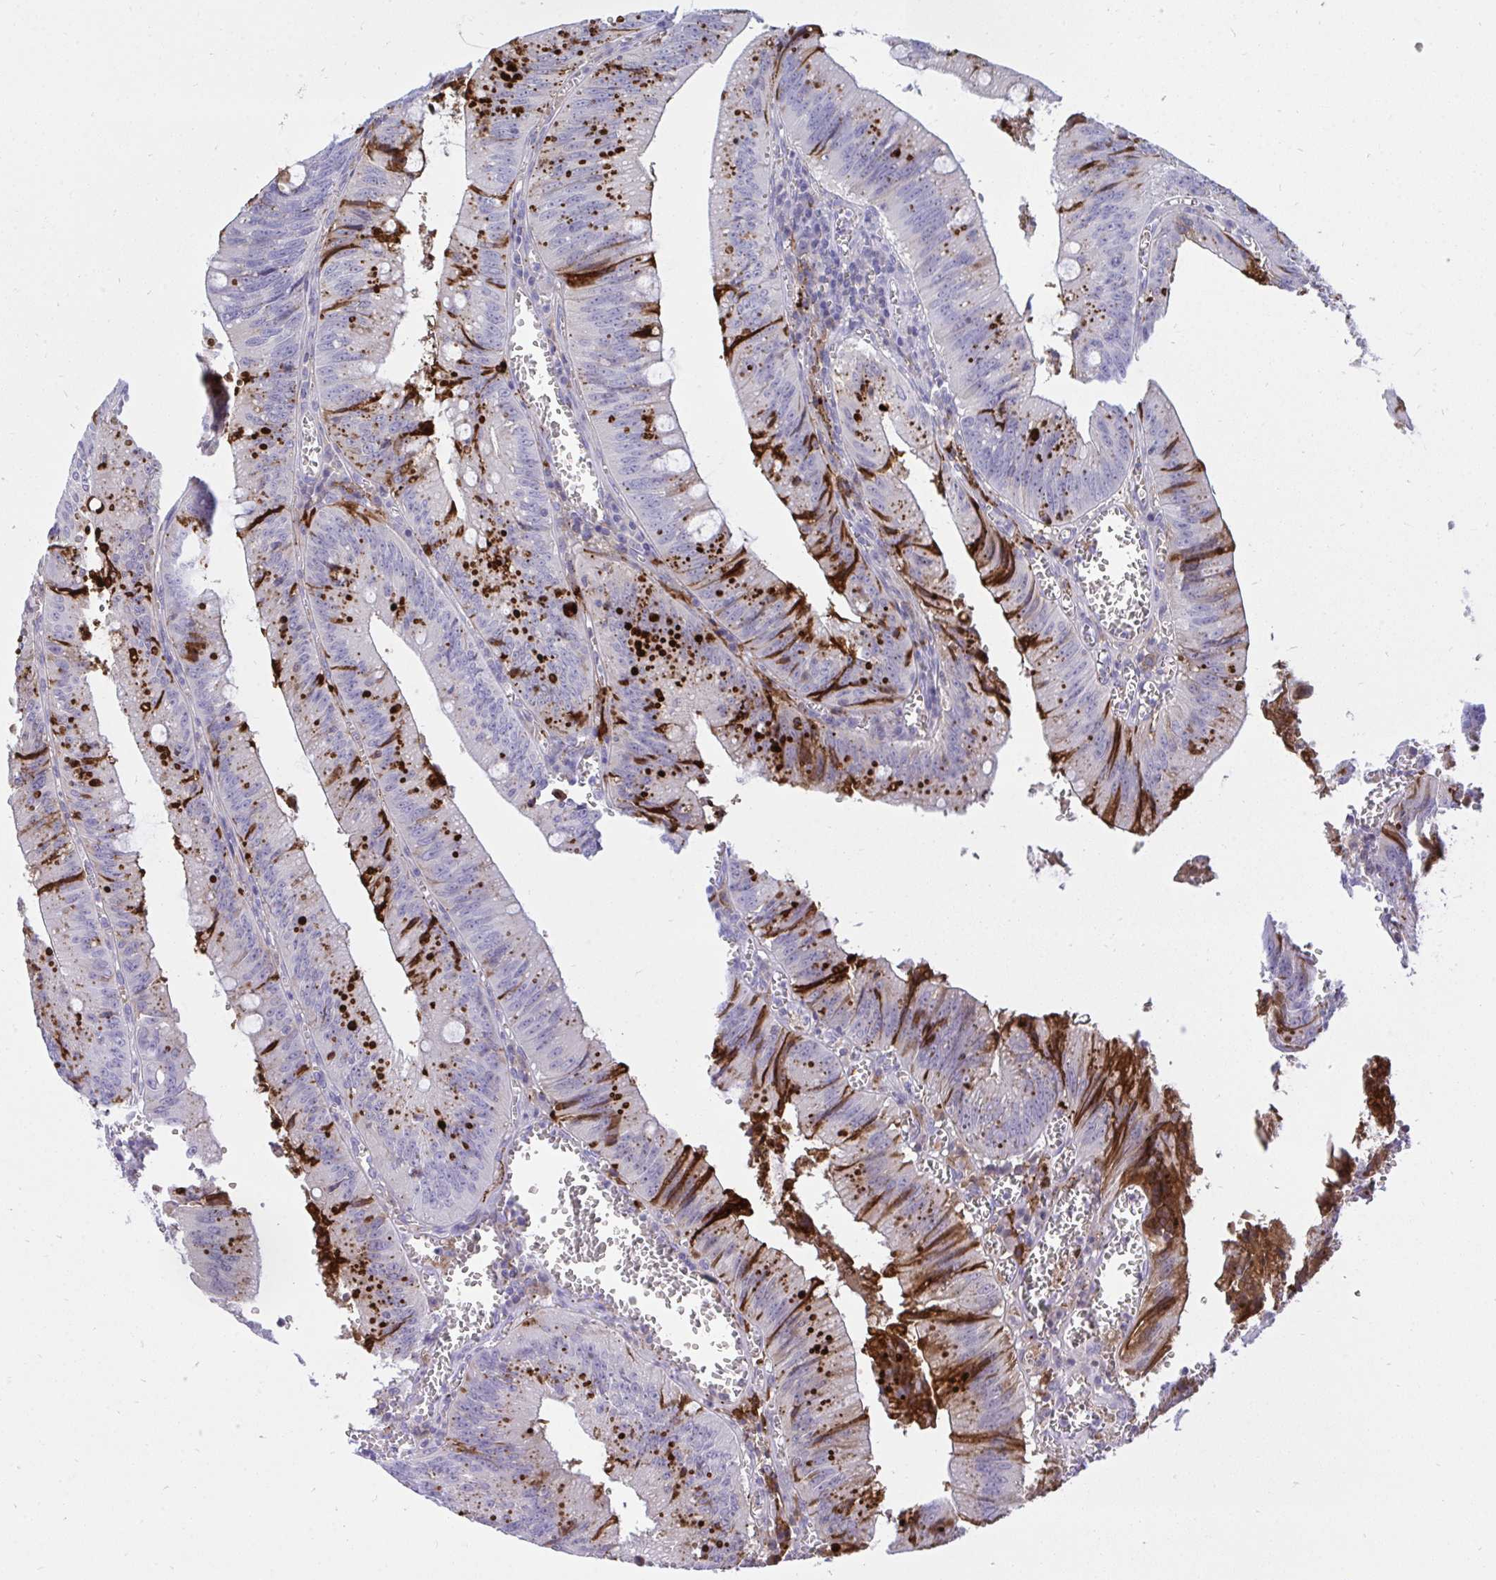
{"staining": {"intensity": "strong", "quantity": "<25%", "location": "cytoplasmic/membranous"}, "tissue": "colorectal cancer", "cell_type": "Tumor cells", "image_type": "cancer", "snomed": [{"axis": "morphology", "description": "Adenocarcinoma, NOS"}, {"axis": "topography", "description": "Rectum"}], "caption": "Strong cytoplasmic/membranous expression for a protein is present in about <25% of tumor cells of colorectal cancer (adenocarcinoma) using immunohistochemistry (IHC).", "gene": "F2", "patient": {"sex": "female", "age": 81}}